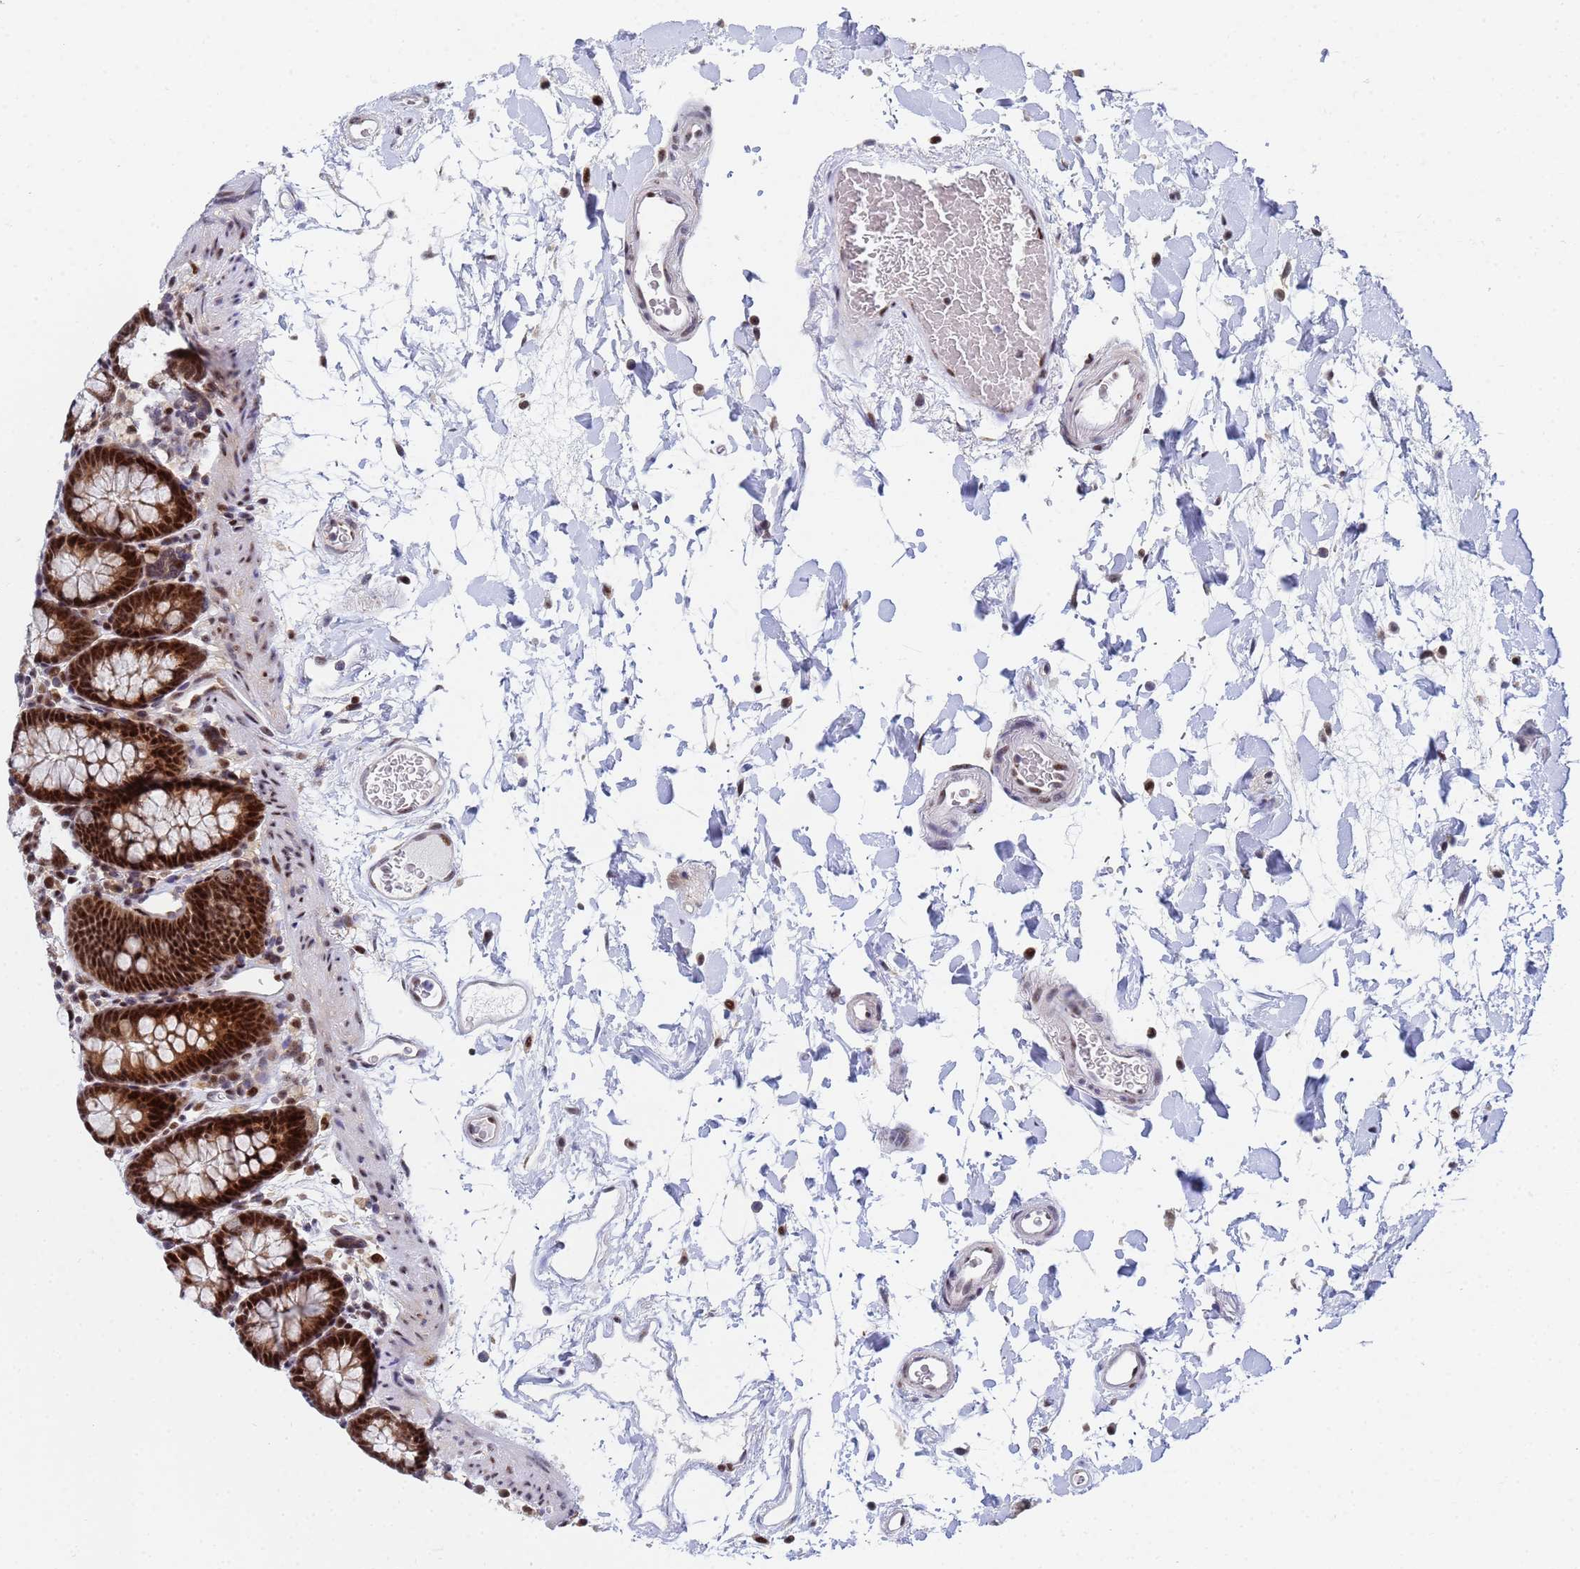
{"staining": {"intensity": "weak", "quantity": ">75%", "location": "nuclear"}, "tissue": "colon", "cell_type": "Endothelial cells", "image_type": "normal", "snomed": [{"axis": "morphology", "description": "Normal tissue, NOS"}, {"axis": "topography", "description": "Colon"}], "caption": "Weak nuclear protein positivity is identified in approximately >75% of endothelial cells in colon. Nuclei are stained in blue.", "gene": "AP5Z1", "patient": {"sex": "male", "age": 75}}